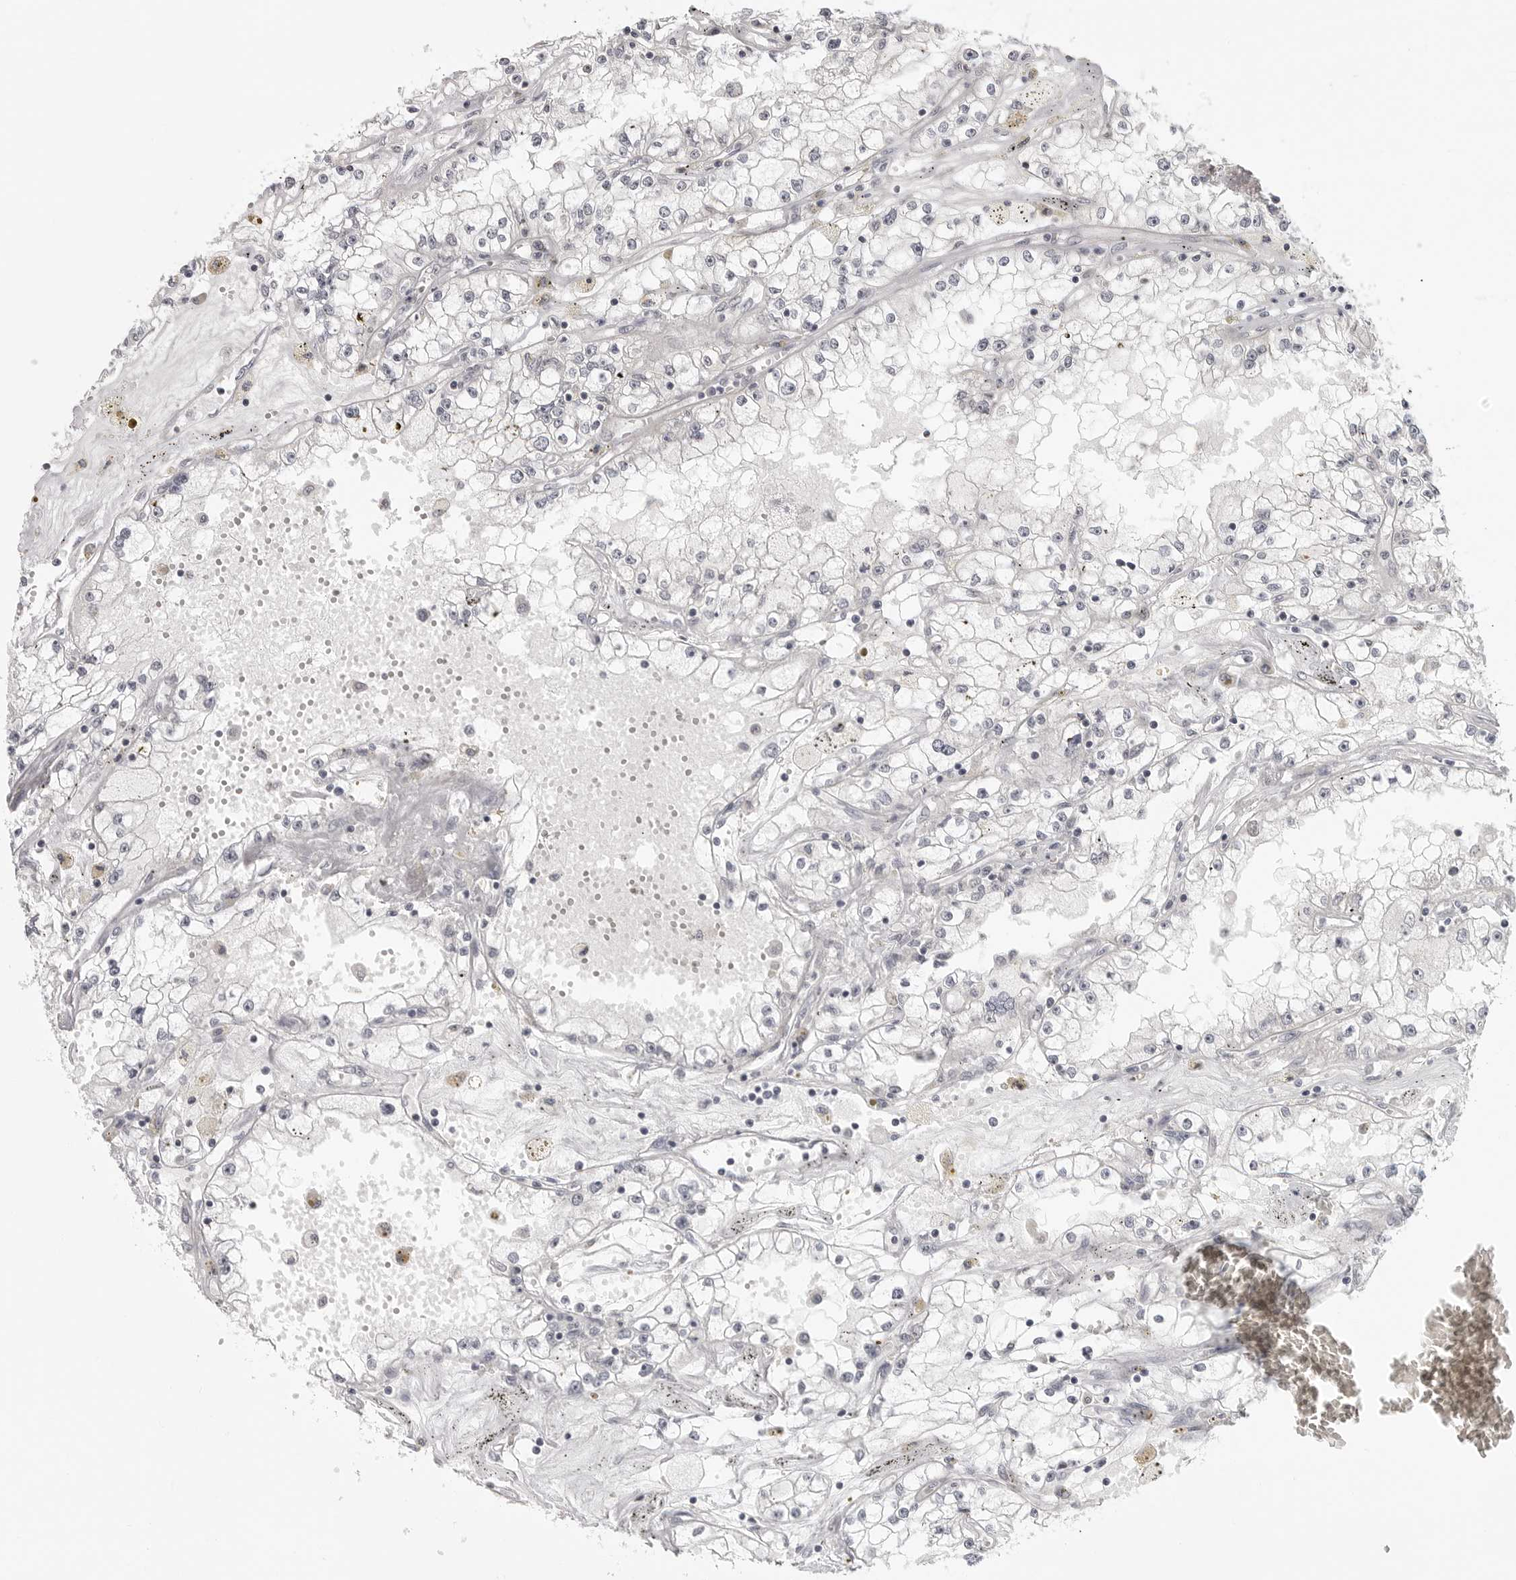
{"staining": {"intensity": "negative", "quantity": "none", "location": "none"}, "tissue": "renal cancer", "cell_type": "Tumor cells", "image_type": "cancer", "snomed": [{"axis": "morphology", "description": "Adenocarcinoma, NOS"}, {"axis": "topography", "description": "Kidney"}], "caption": "Immunohistochemical staining of renal adenocarcinoma displays no significant staining in tumor cells.", "gene": "TUT4", "patient": {"sex": "male", "age": 56}}